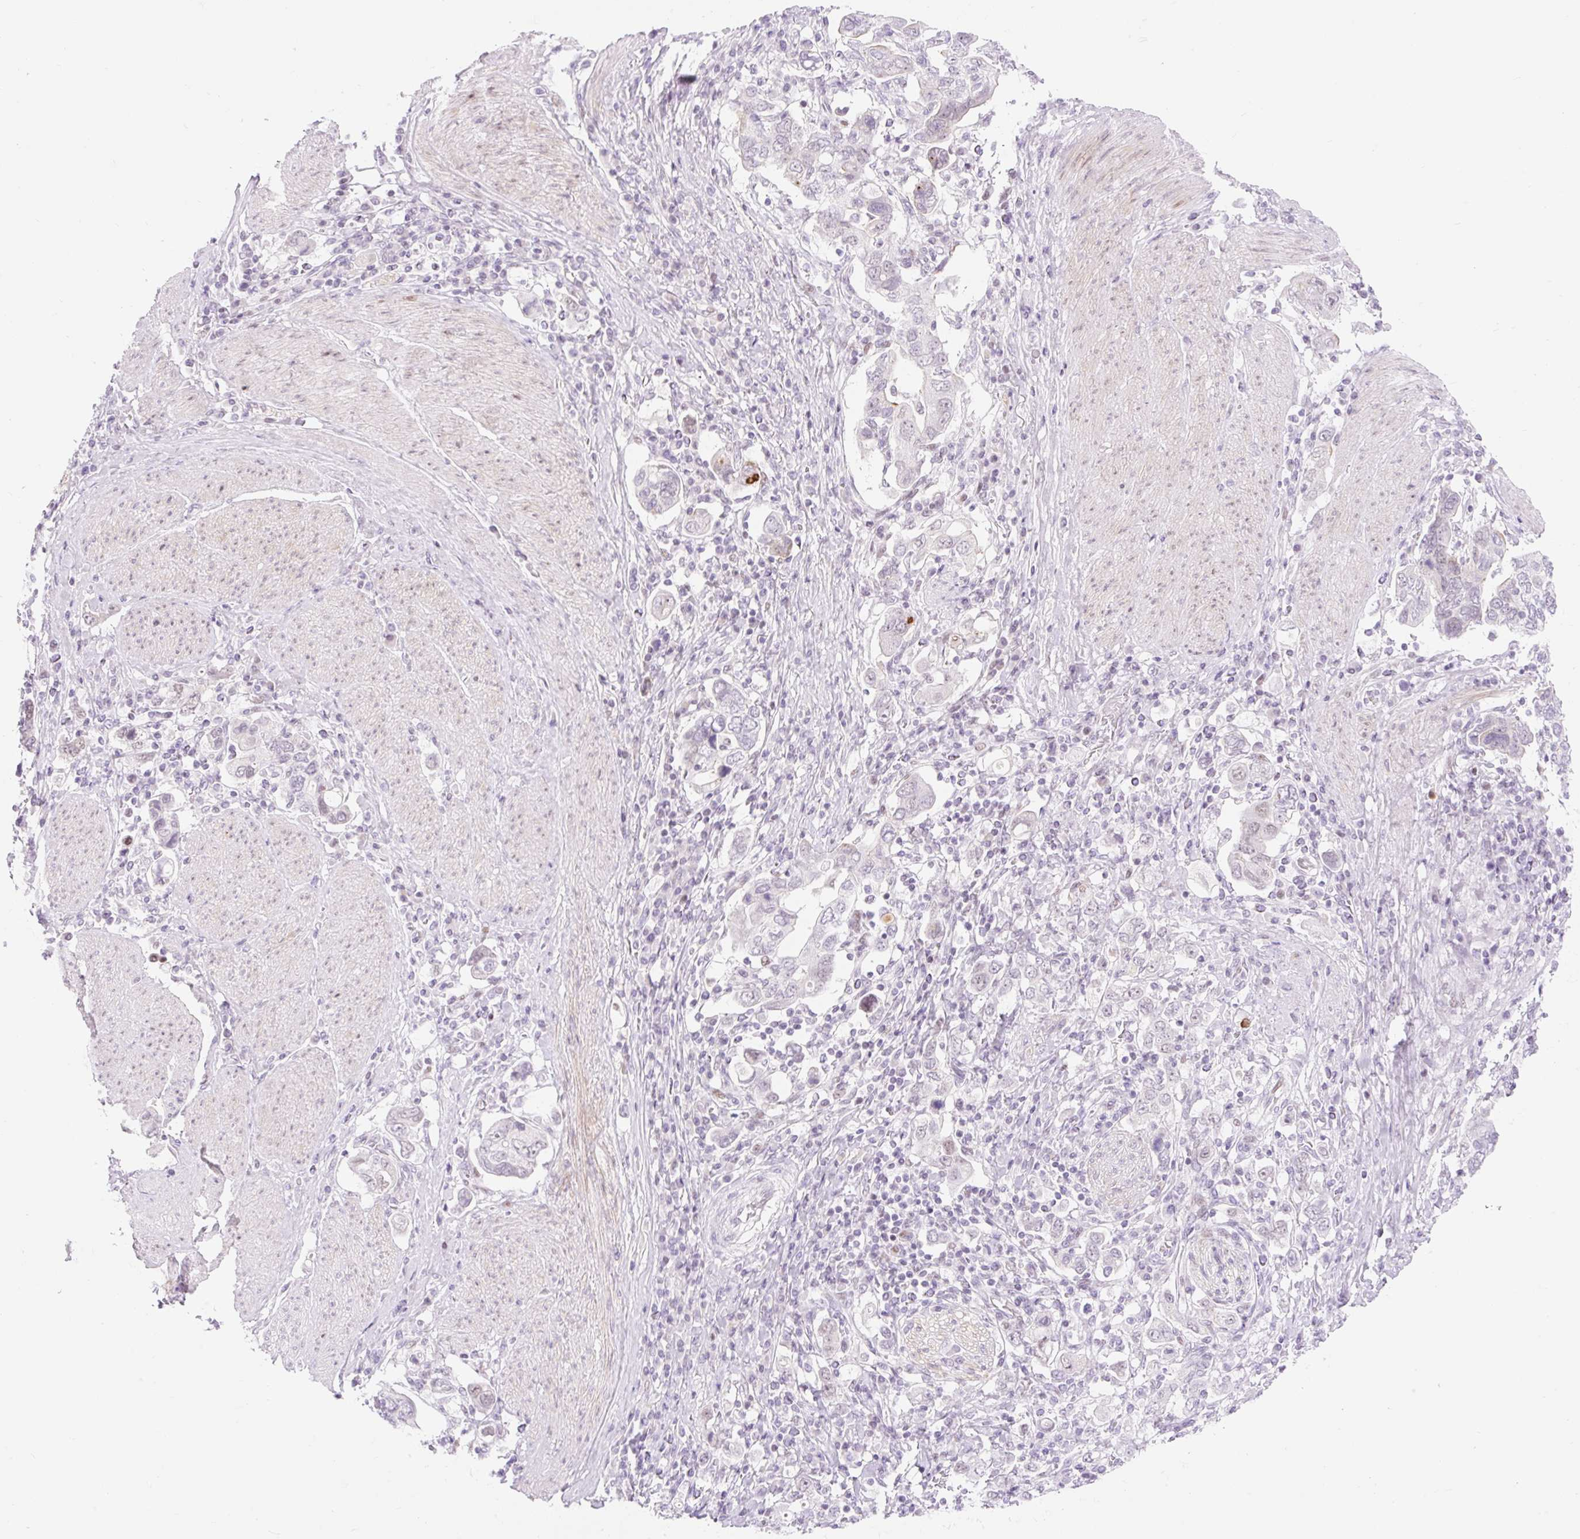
{"staining": {"intensity": "negative", "quantity": "none", "location": "none"}, "tissue": "stomach cancer", "cell_type": "Tumor cells", "image_type": "cancer", "snomed": [{"axis": "morphology", "description": "Adenocarcinoma, NOS"}, {"axis": "topography", "description": "Stomach, upper"}, {"axis": "topography", "description": "Stomach"}], "caption": "A high-resolution image shows immunohistochemistry staining of adenocarcinoma (stomach), which displays no significant positivity in tumor cells. (Stains: DAB (3,3'-diaminobenzidine) immunohistochemistry (IHC) with hematoxylin counter stain, Microscopy: brightfield microscopy at high magnification).", "gene": "H2BW1", "patient": {"sex": "male", "age": 62}}